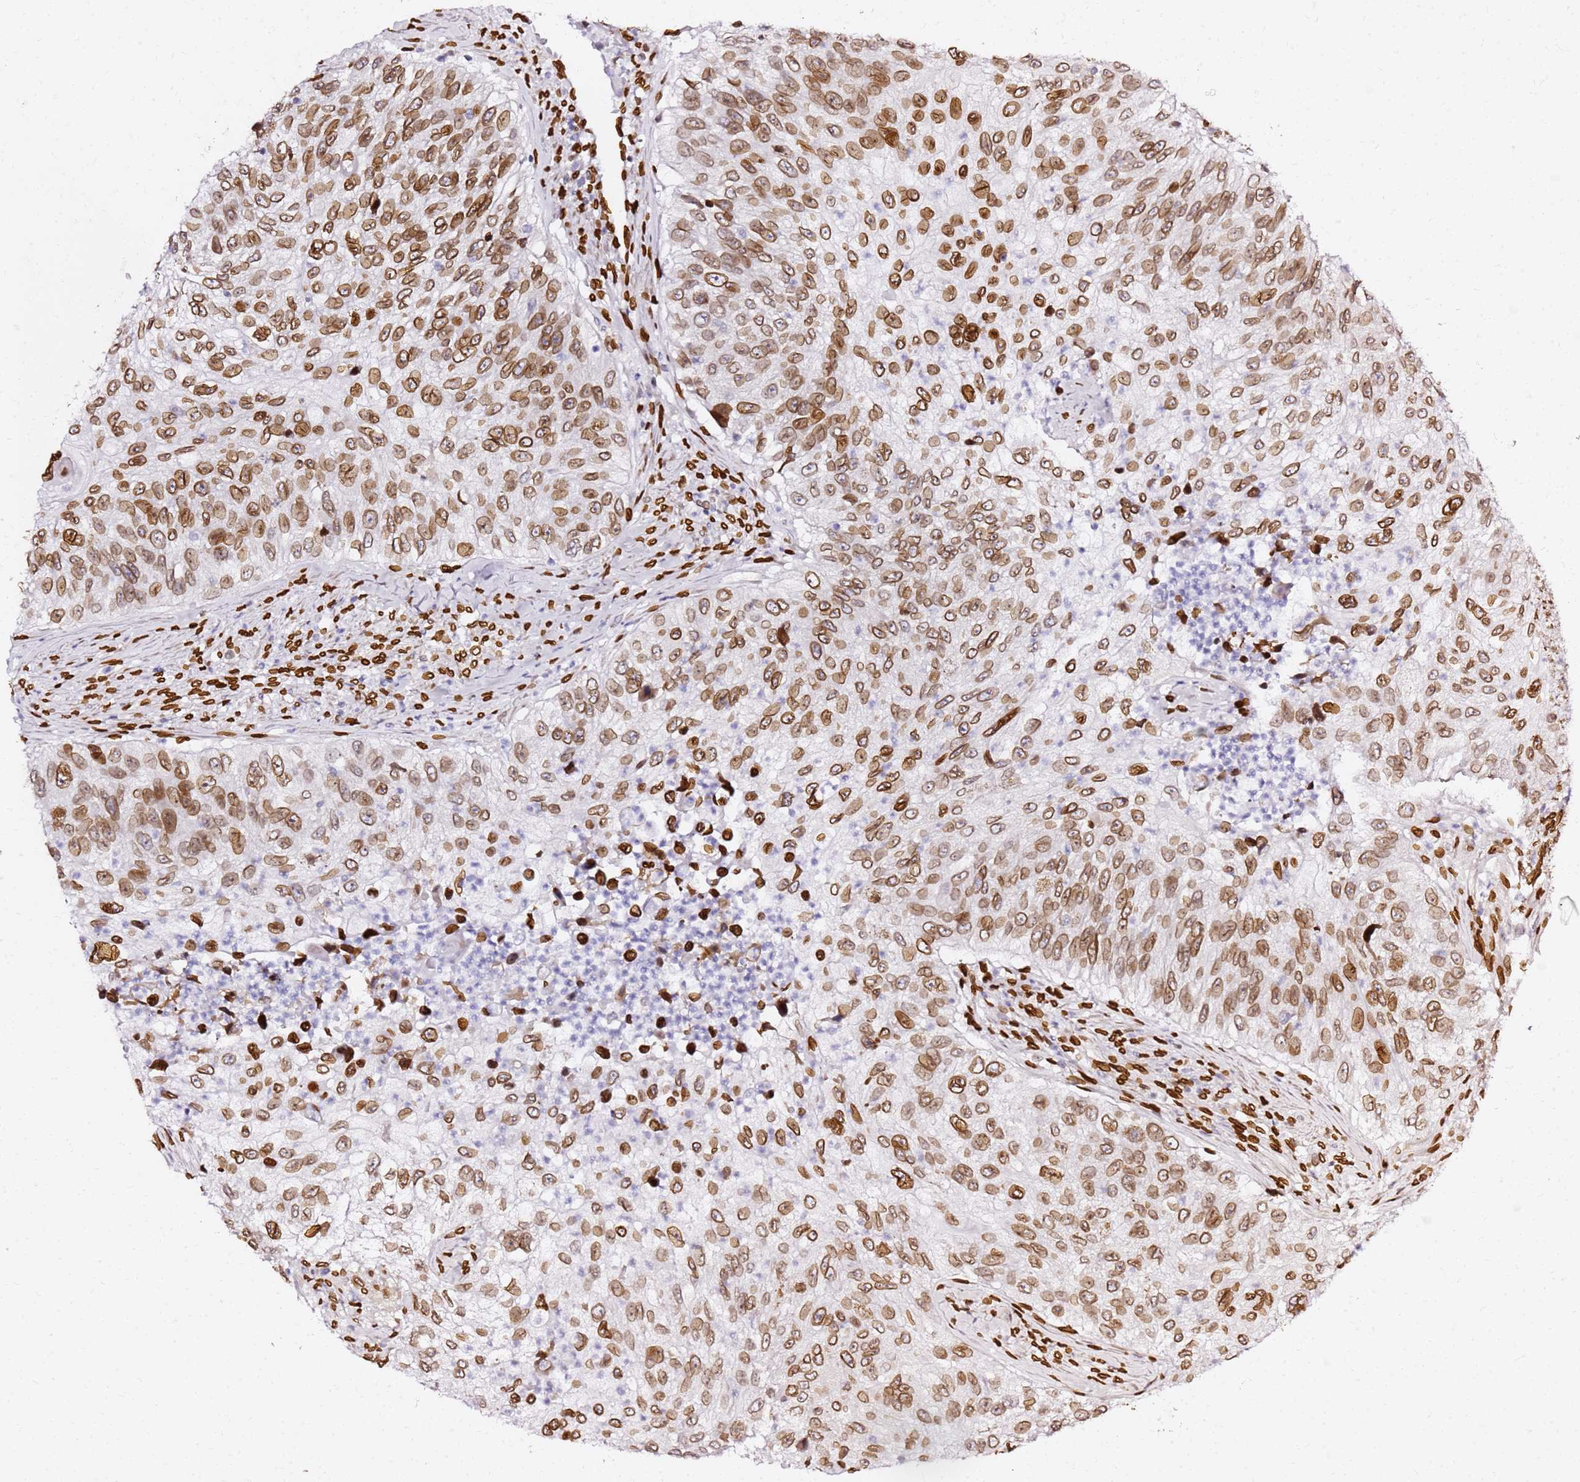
{"staining": {"intensity": "moderate", "quantity": ">75%", "location": "cytoplasmic/membranous,nuclear"}, "tissue": "urothelial cancer", "cell_type": "Tumor cells", "image_type": "cancer", "snomed": [{"axis": "morphology", "description": "Urothelial carcinoma, High grade"}, {"axis": "topography", "description": "Urinary bladder"}], "caption": "IHC (DAB (3,3'-diaminobenzidine)) staining of human urothelial cancer shows moderate cytoplasmic/membranous and nuclear protein staining in about >75% of tumor cells.", "gene": "C6orf141", "patient": {"sex": "female", "age": 60}}